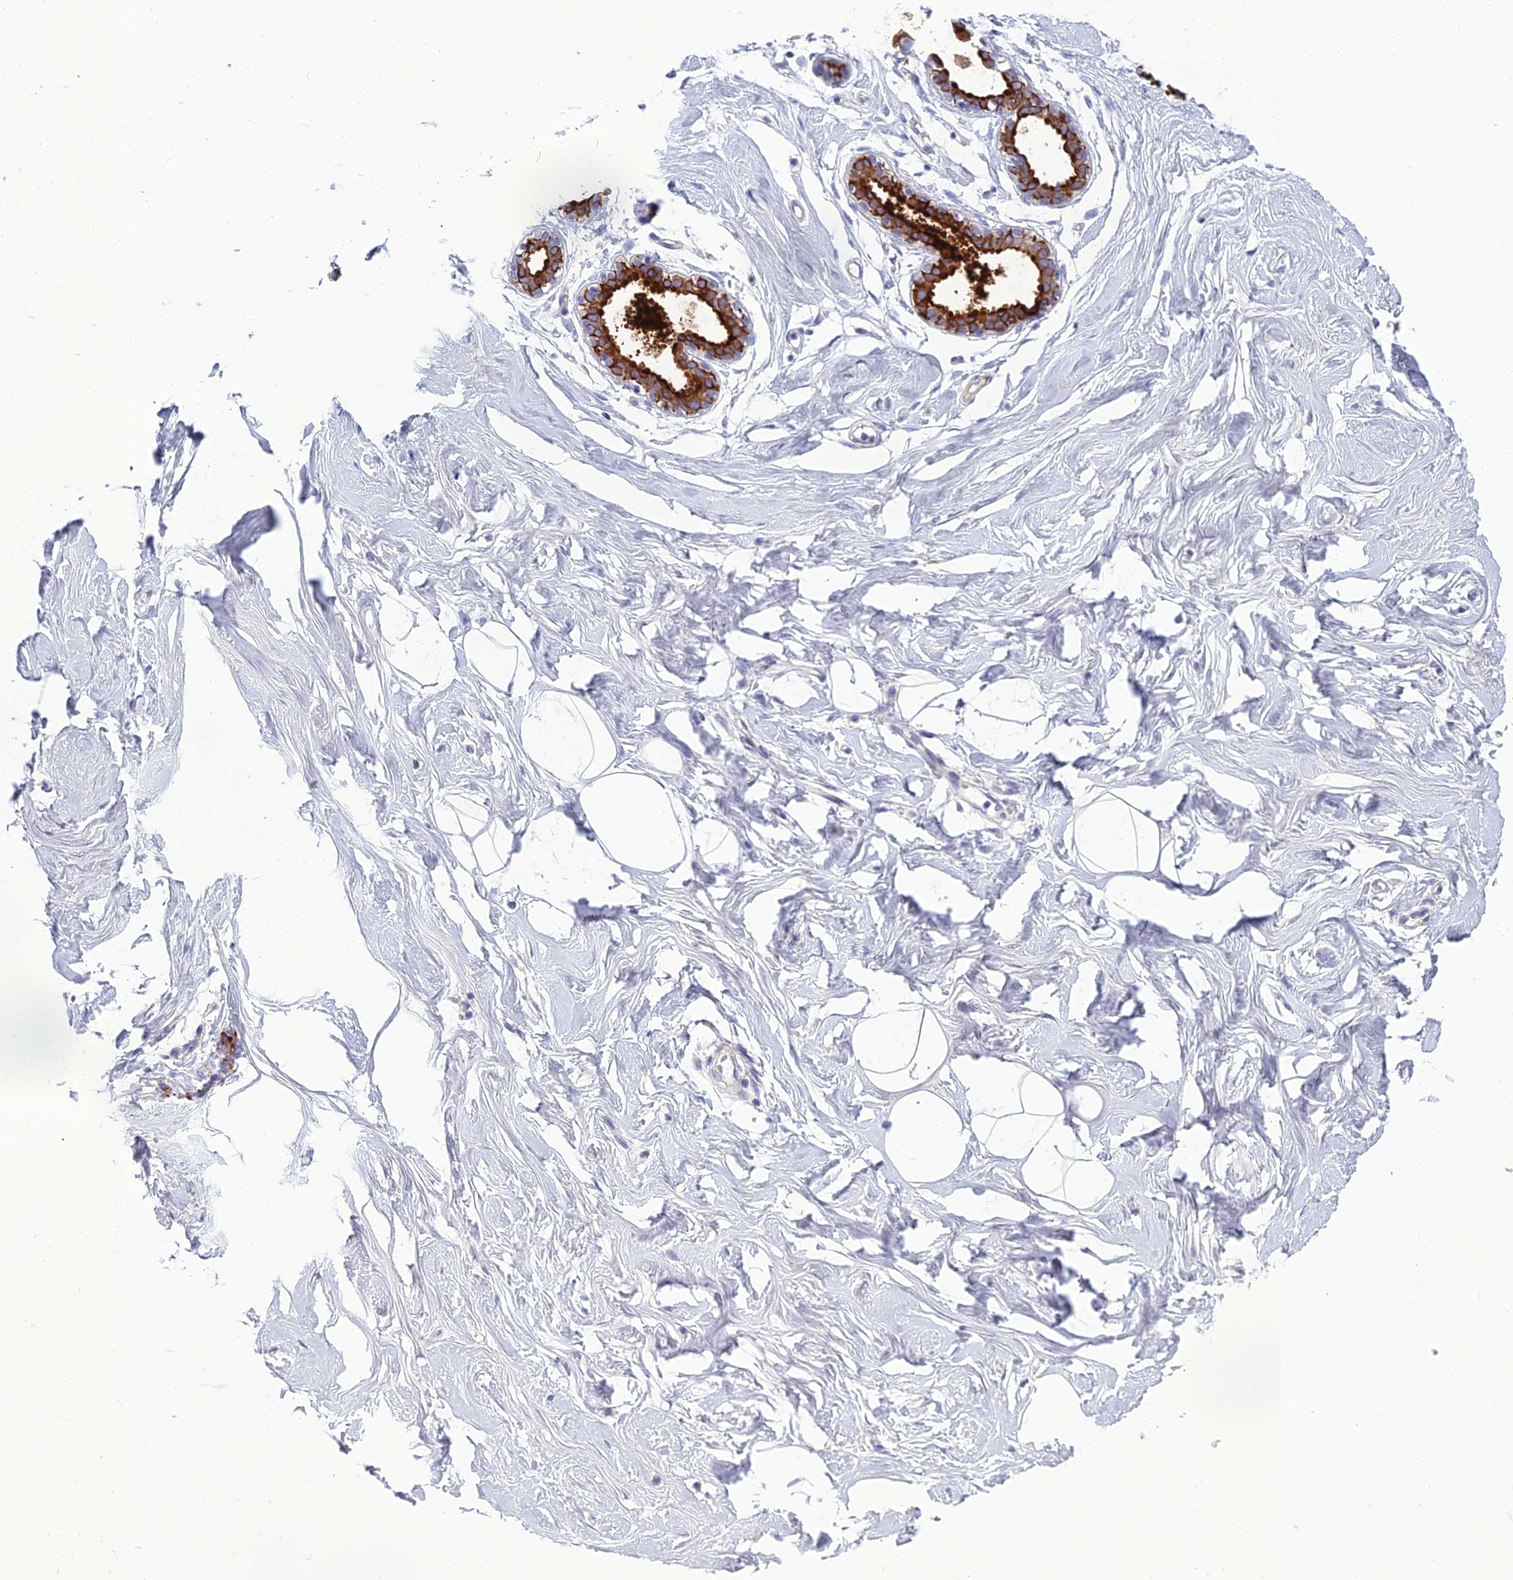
{"staining": {"intensity": "negative", "quantity": "none", "location": "none"}, "tissue": "breast", "cell_type": "Adipocytes", "image_type": "normal", "snomed": [{"axis": "morphology", "description": "Normal tissue, NOS"}, {"axis": "morphology", "description": "Adenoma, NOS"}, {"axis": "topography", "description": "Breast"}], "caption": "The histopathology image exhibits no staining of adipocytes in benign breast.", "gene": "SPTLC3", "patient": {"sex": "female", "age": 23}}